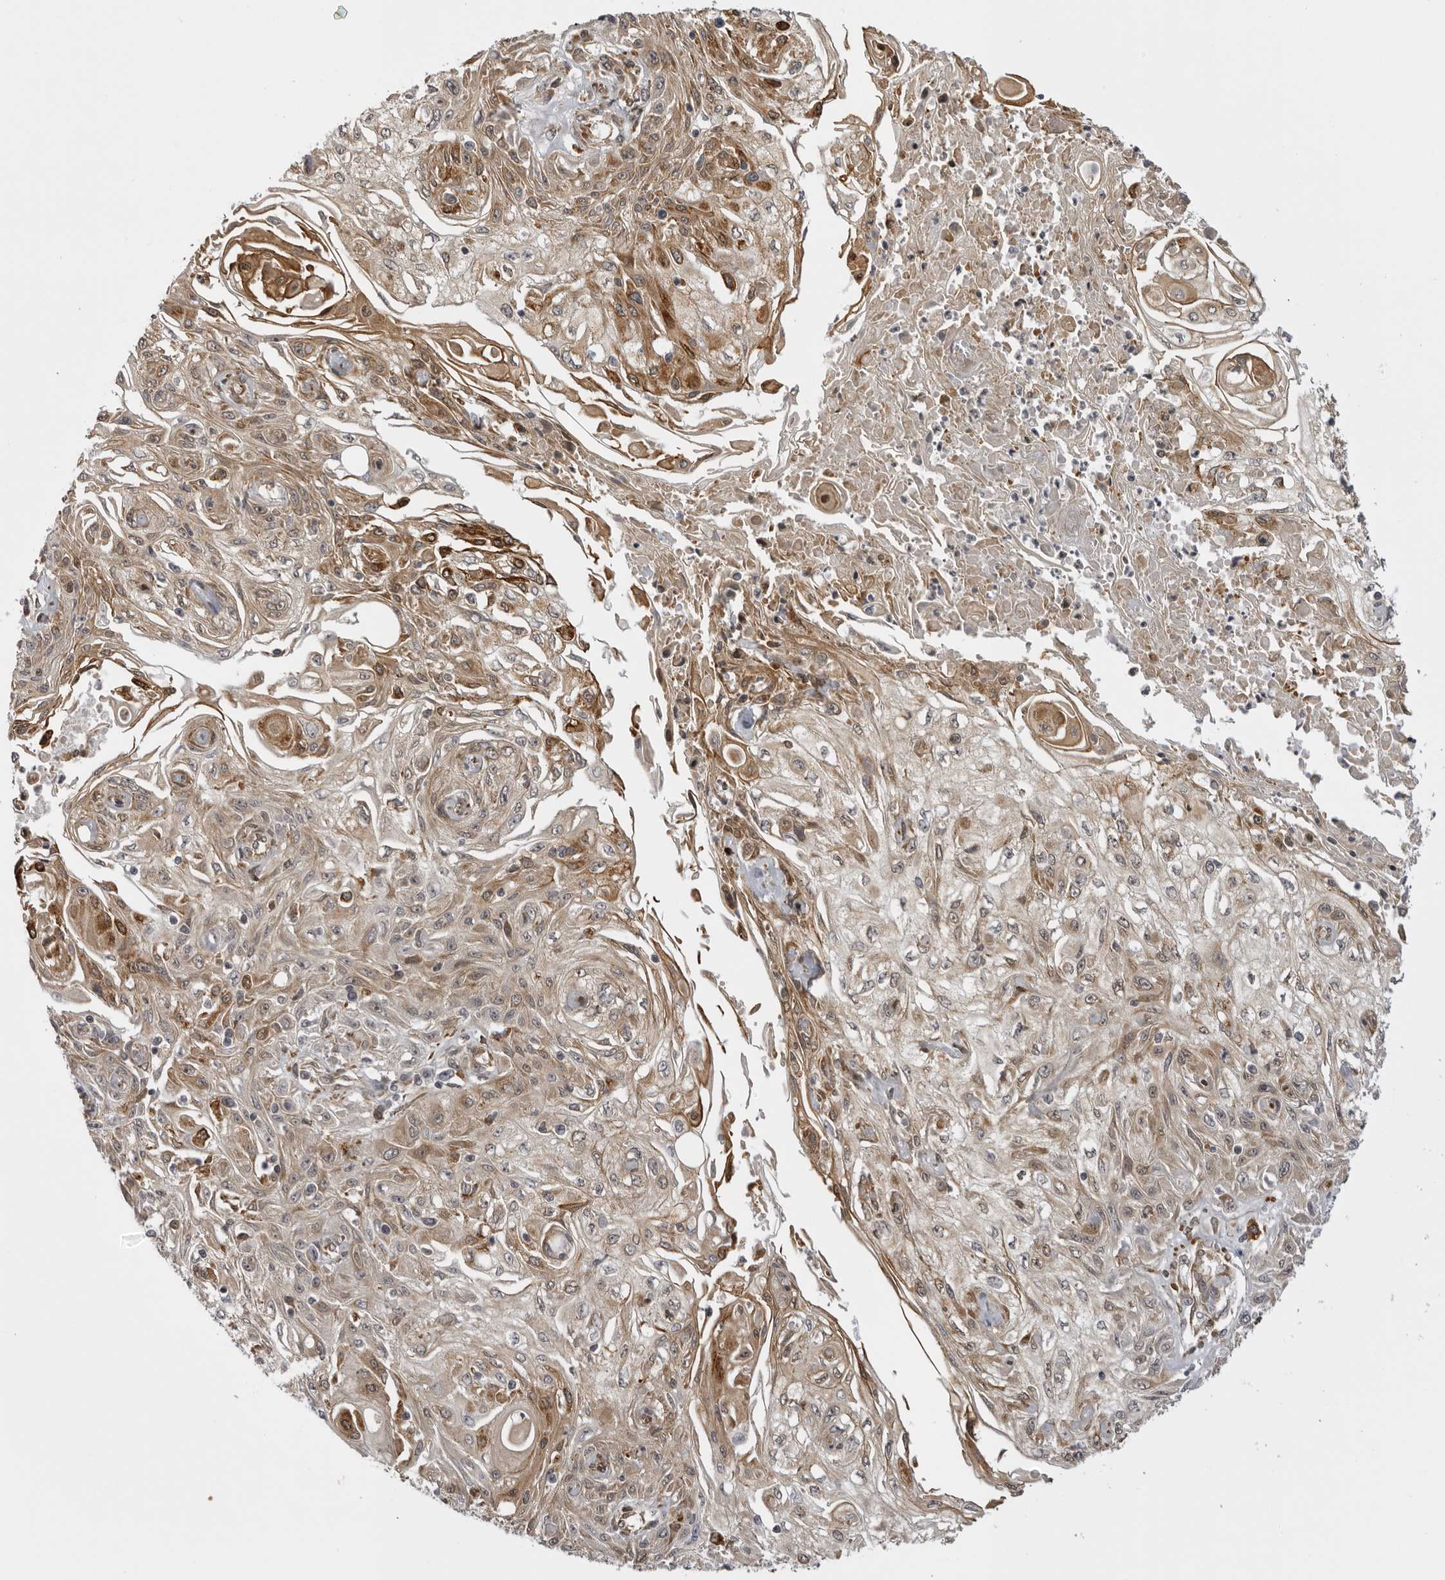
{"staining": {"intensity": "weak", "quantity": ">75%", "location": "cytoplasmic/membranous"}, "tissue": "skin cancer", "cell_type": "Tumor cells", "image_type": "cancer", "snomed": [{"axis": "morphology", "description": "Squamous cell carcinoma, NOS"}, {"axis": "morphology", "description": "Squamous cell carcinoma, metastatic, NOS"}, {"axis": "topography", "description": "Skin"}, {"axis": "topography", "description": "Lymph node"}], "caption": "A brown stain labels weak cytoplasmic/membranous staining of a protein in metastatic squamous cell carcinoma (skin) tumor cells.", "gene": "DNAH14", "patient": {"sex": "male", "age": 75}}